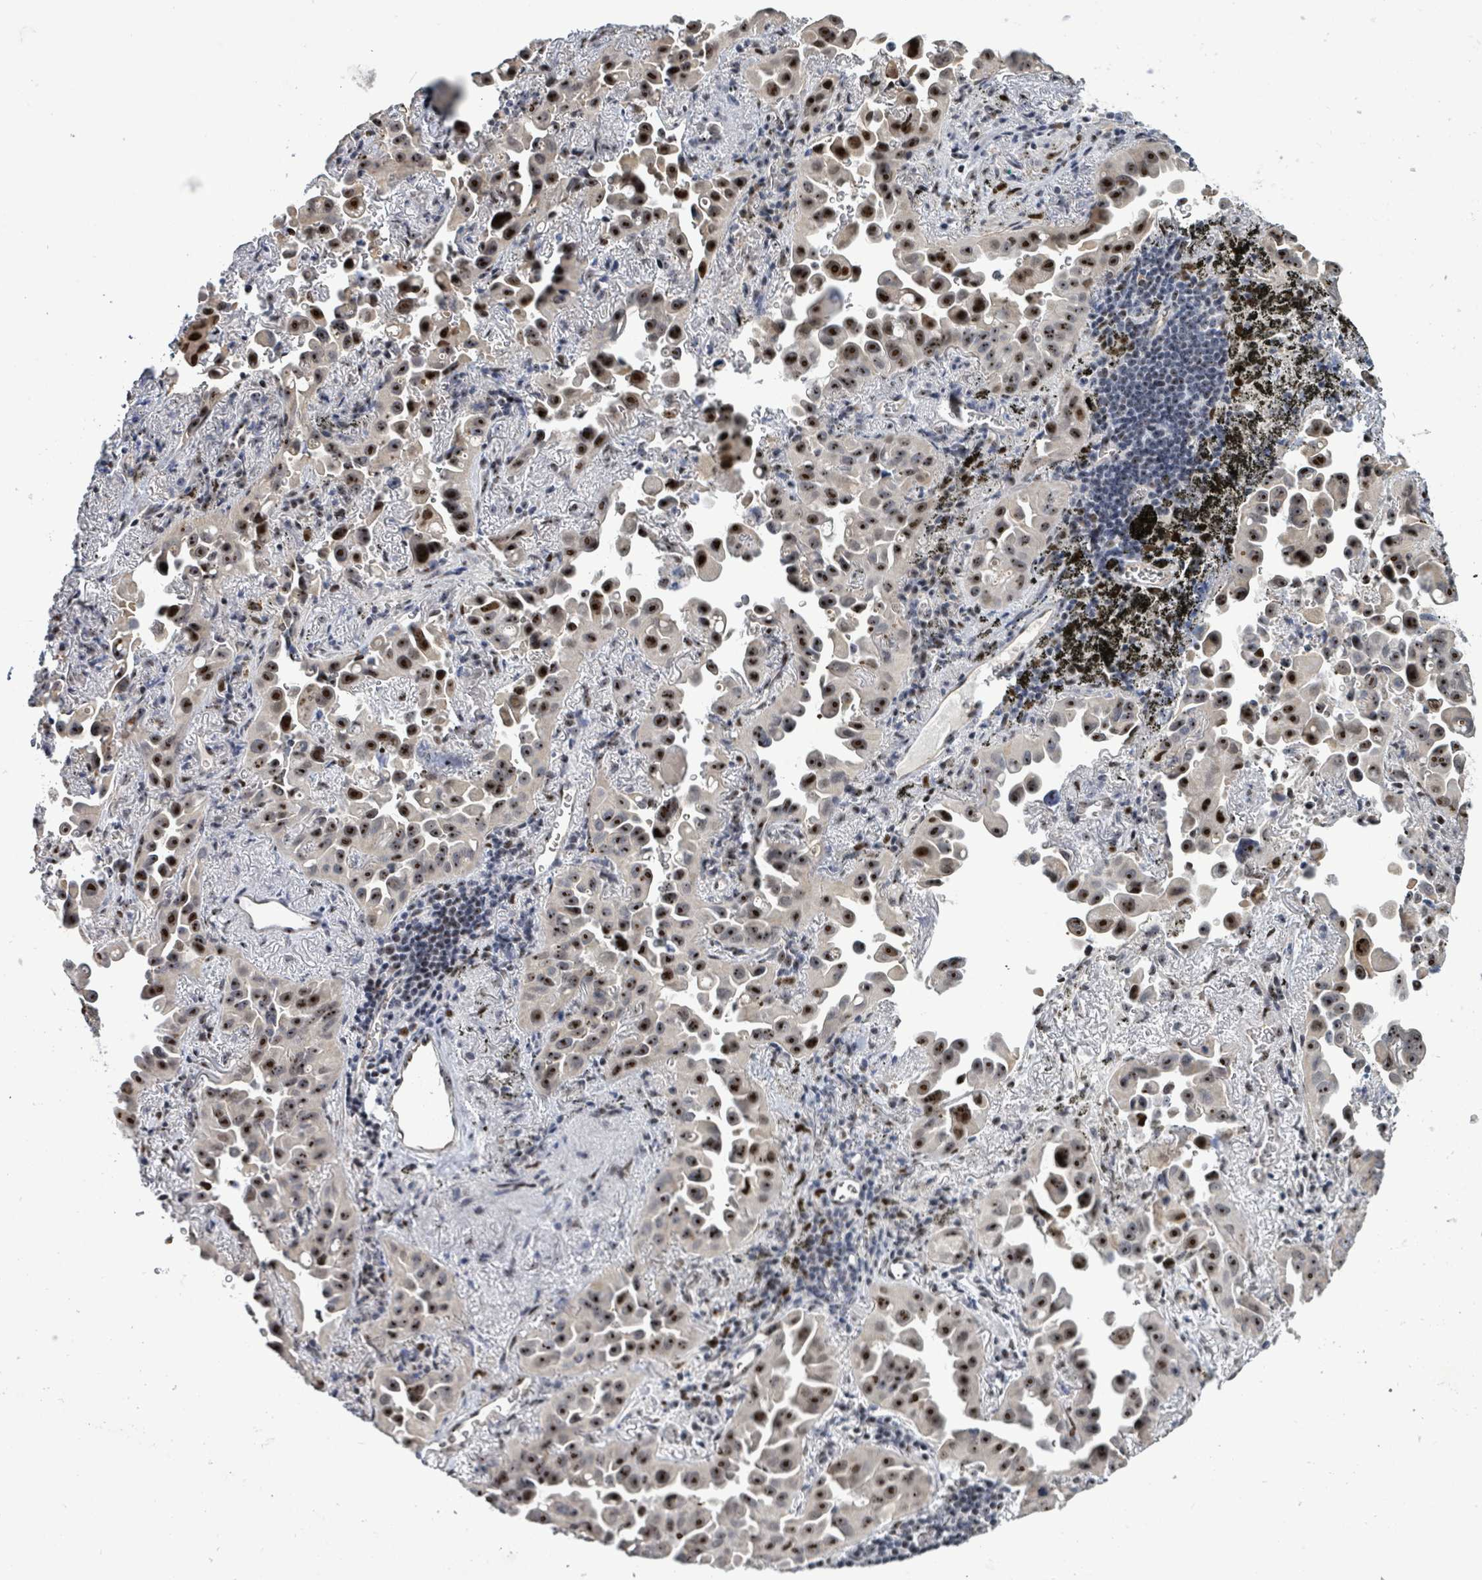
{"staining": {"intensity": "moderate", "quantity": ">75%", "location": "nuclear"}, "tissue": "lung cancer", "cell_type": "Tumor cells", "image_type": "cancer", "snomed": [{"axis": "morphology", "description": "Adenocarcinoma, NOS"}, {"axis": "topography", "description": "Lung"}], "caption": "A high-resolution histopathology image shows immunohistochemistry staining of lung adenocarcinoma, which demonstrates moderate nuclear positivity in about >75% of tumor cells.", "gene": "RRN3", "patient": {"sex": "male", "age": 68}}